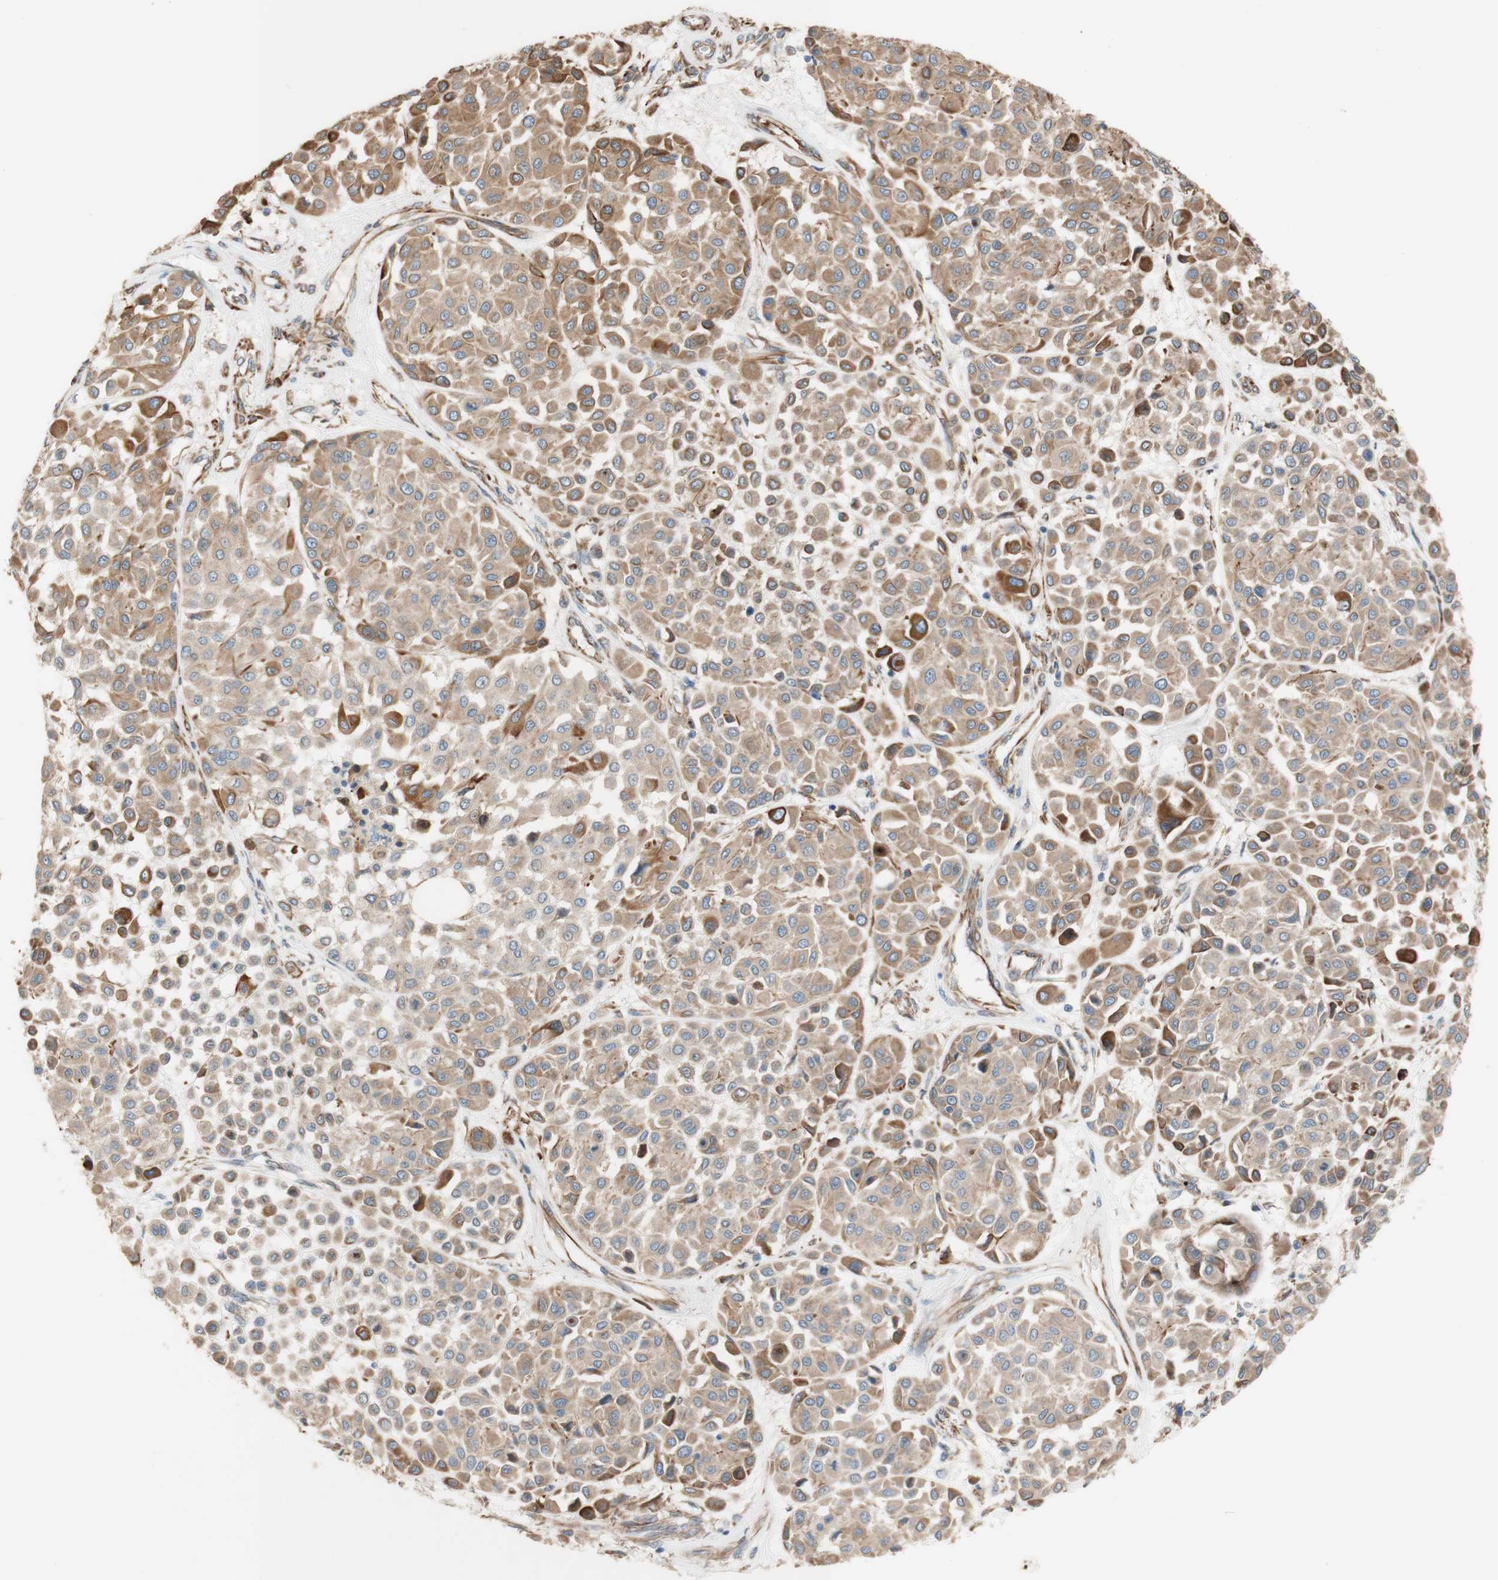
{"staining": {"intensity": "moderate", "quantity": ">75%", "location": "cytoplasmic/membranous"}, "tissue": "melanoma", "cell_type": "Tumor cells", "image_type": "cancer", "snomed": [{"axis": "morphology", "description": "Malignant melanoma, Metastatic site"}, {"axis": "topography", "description": "Soft tissue"}], "caption": "A high-resolution image shows IHC staining of malignant melanoma (metastatic site), which displays moderate cytoplasmic/membranous positivity in approximately >75% of tumor cells. The staining is performed using DAB brown chromogen to label protein expression. The nuclei are counter-stained blue using hematoxylin.", "gene": "C1orf43", "patient": {"sex": "male", "age": 41}}